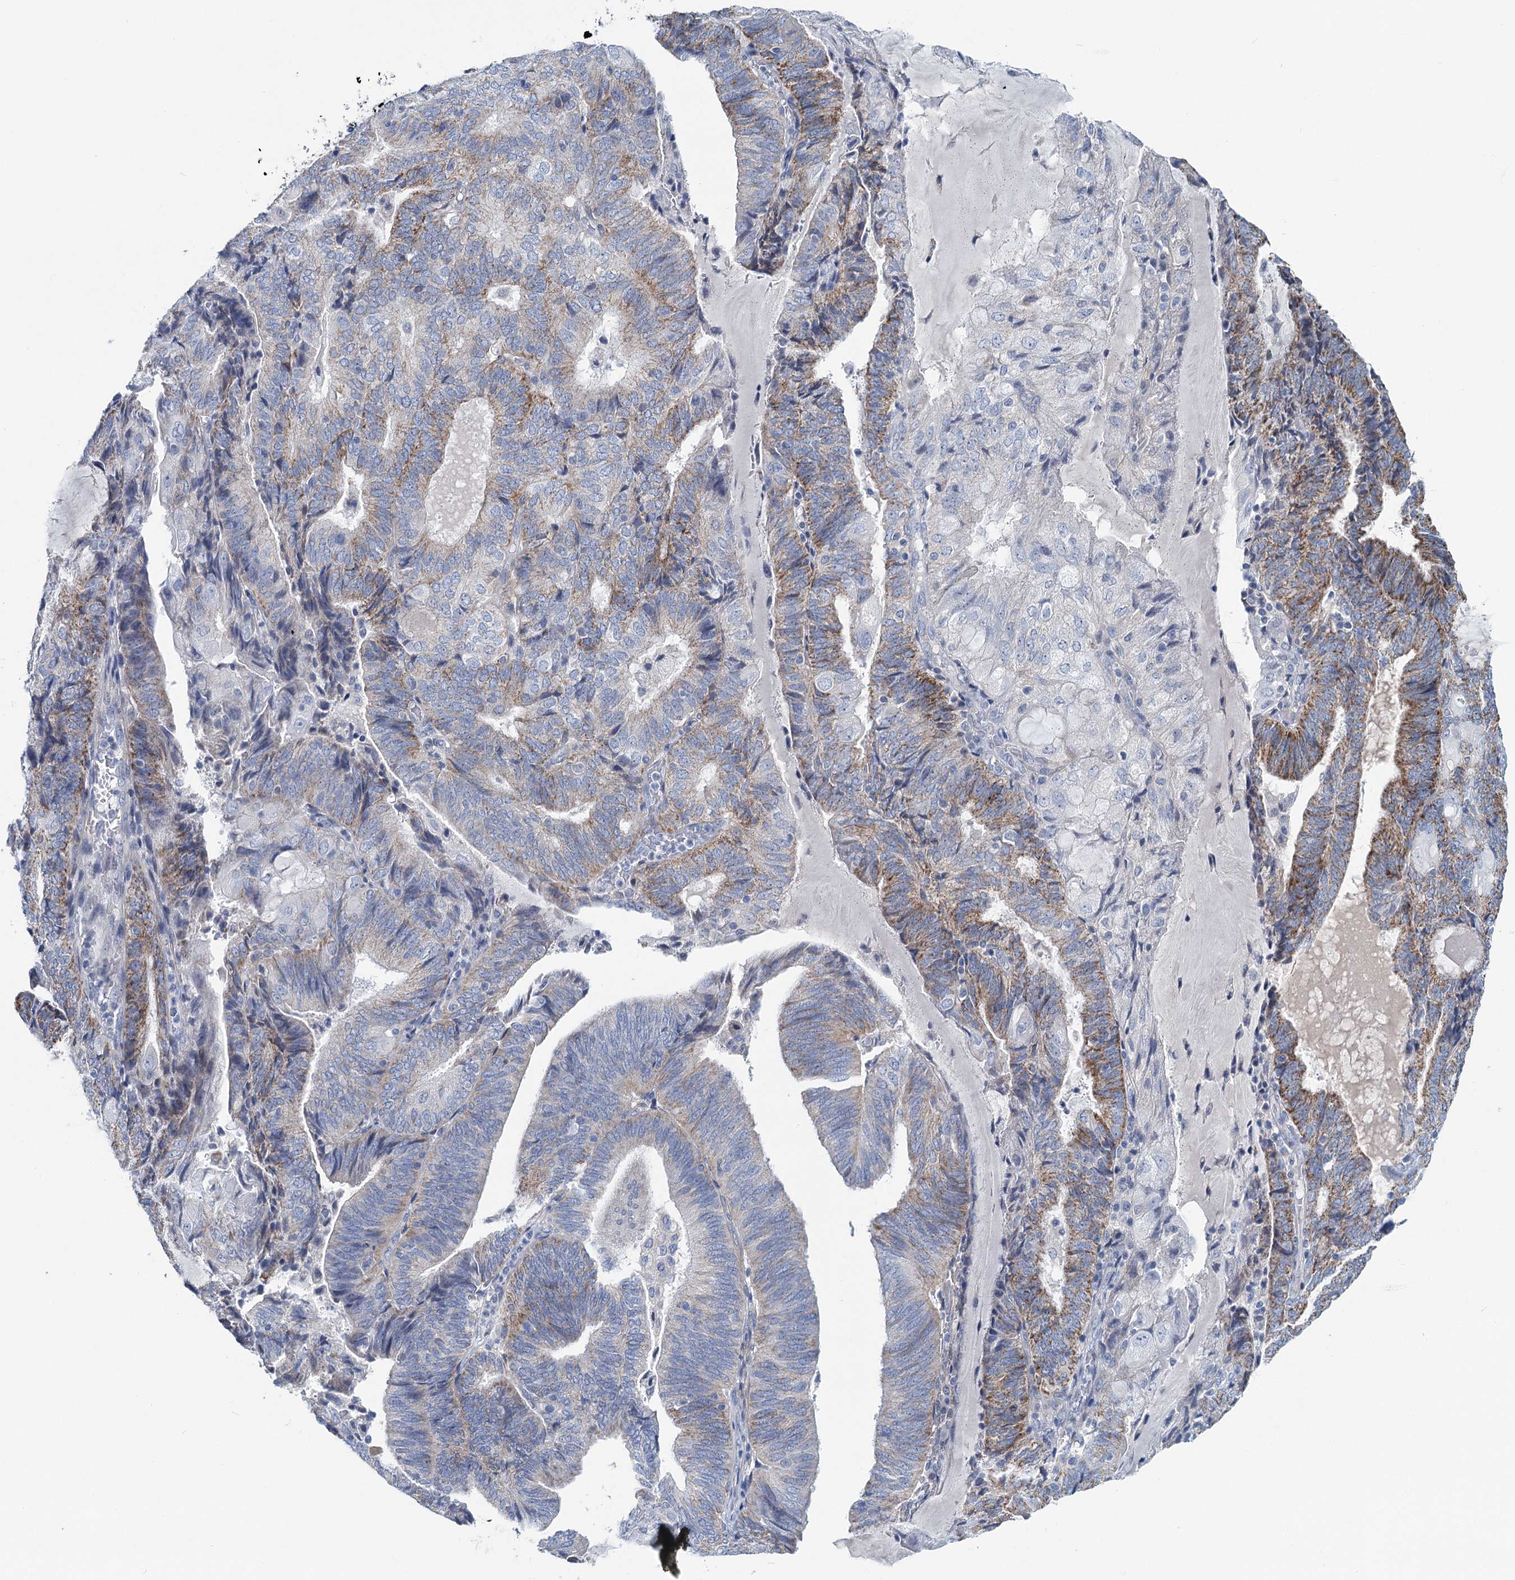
{"staining": {"intensity": "moderate", "quantity": "<25%", "location": "cytoplasmic/membranous"}, "tissue": "endometrial cancer", "cell_type": "Tumor cells", "image_type": "cancer", "snomed": [{"axis": "morphology", "description": "Adenocarcinoma, NOS"}, {"axis": "topography", "description": "Endometrium"}], "caption": "Moderate cytoplasmic/membranous protein positivity is seen in about <25% of tumor cells in endometrial adenocarcinoma. (Stains: DAB in brown, nuclei in blue, Microscopy: brightfield microscopy at high magnification).", "gene": "CHDH", "patient": {"sex": "female", "age": 81}}